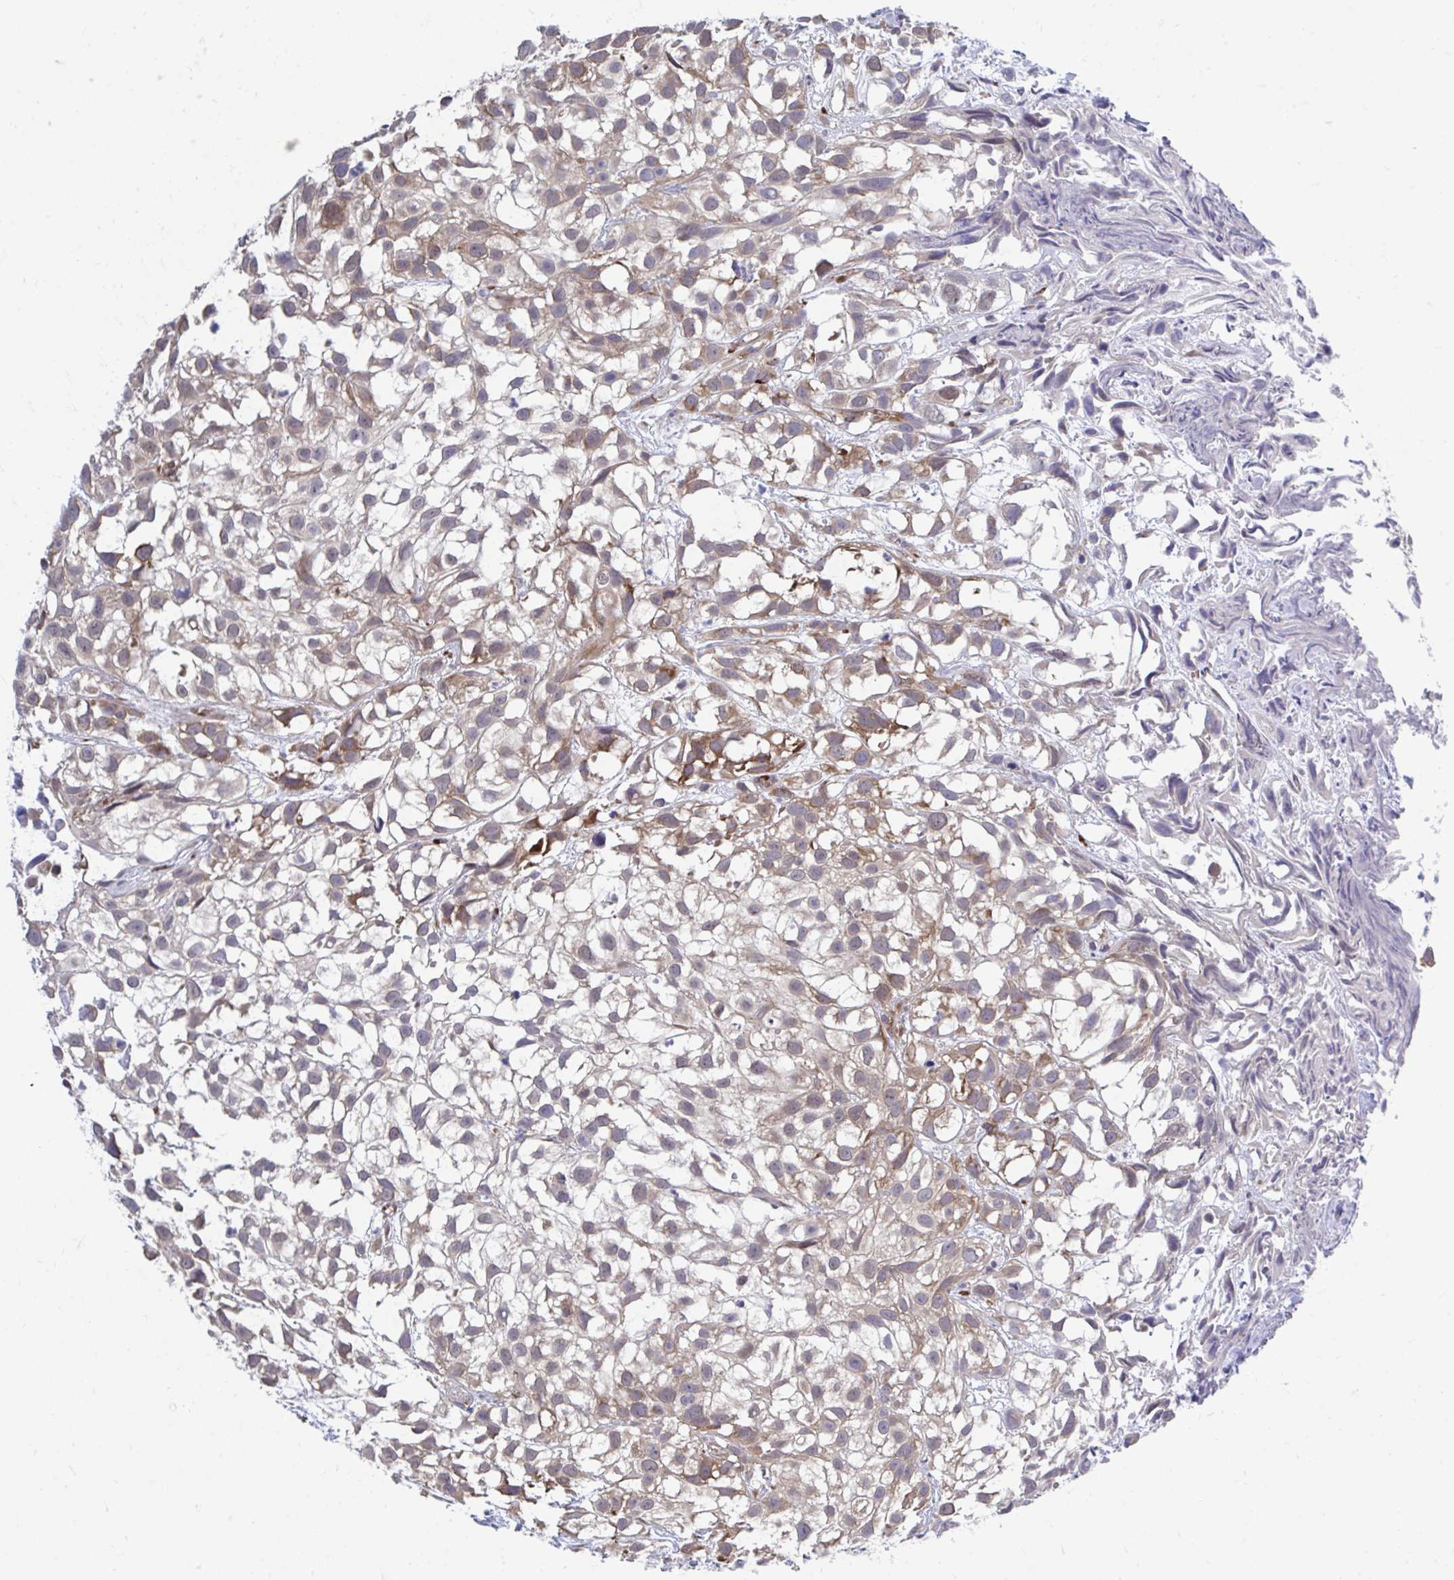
{"staining": {"intensity": "moderate", "quantity": "25%-75%", "location": "cytoplasmic/membranous"}, "tissue": "urothelial cancer", "cell_type": "Tumor cells", "image_type": "cancer", "snomed": [{"axis": "morphology", "description": "Urothelial carcinoma, High grade"}, {"axis": "topography", "description": "Urinary bladder"}], "caption": "Immunohistochemical staining of high-grade urothelial carcinoma displays medium levels of moderate cytoplasmic/membranous expression in about 25%-75% of tumor cells. (brown staining indicates protein expression, while blue staining denotes nuclei).", "gene": "SELENON", "patient": {"sex": "male", "age": 56}}